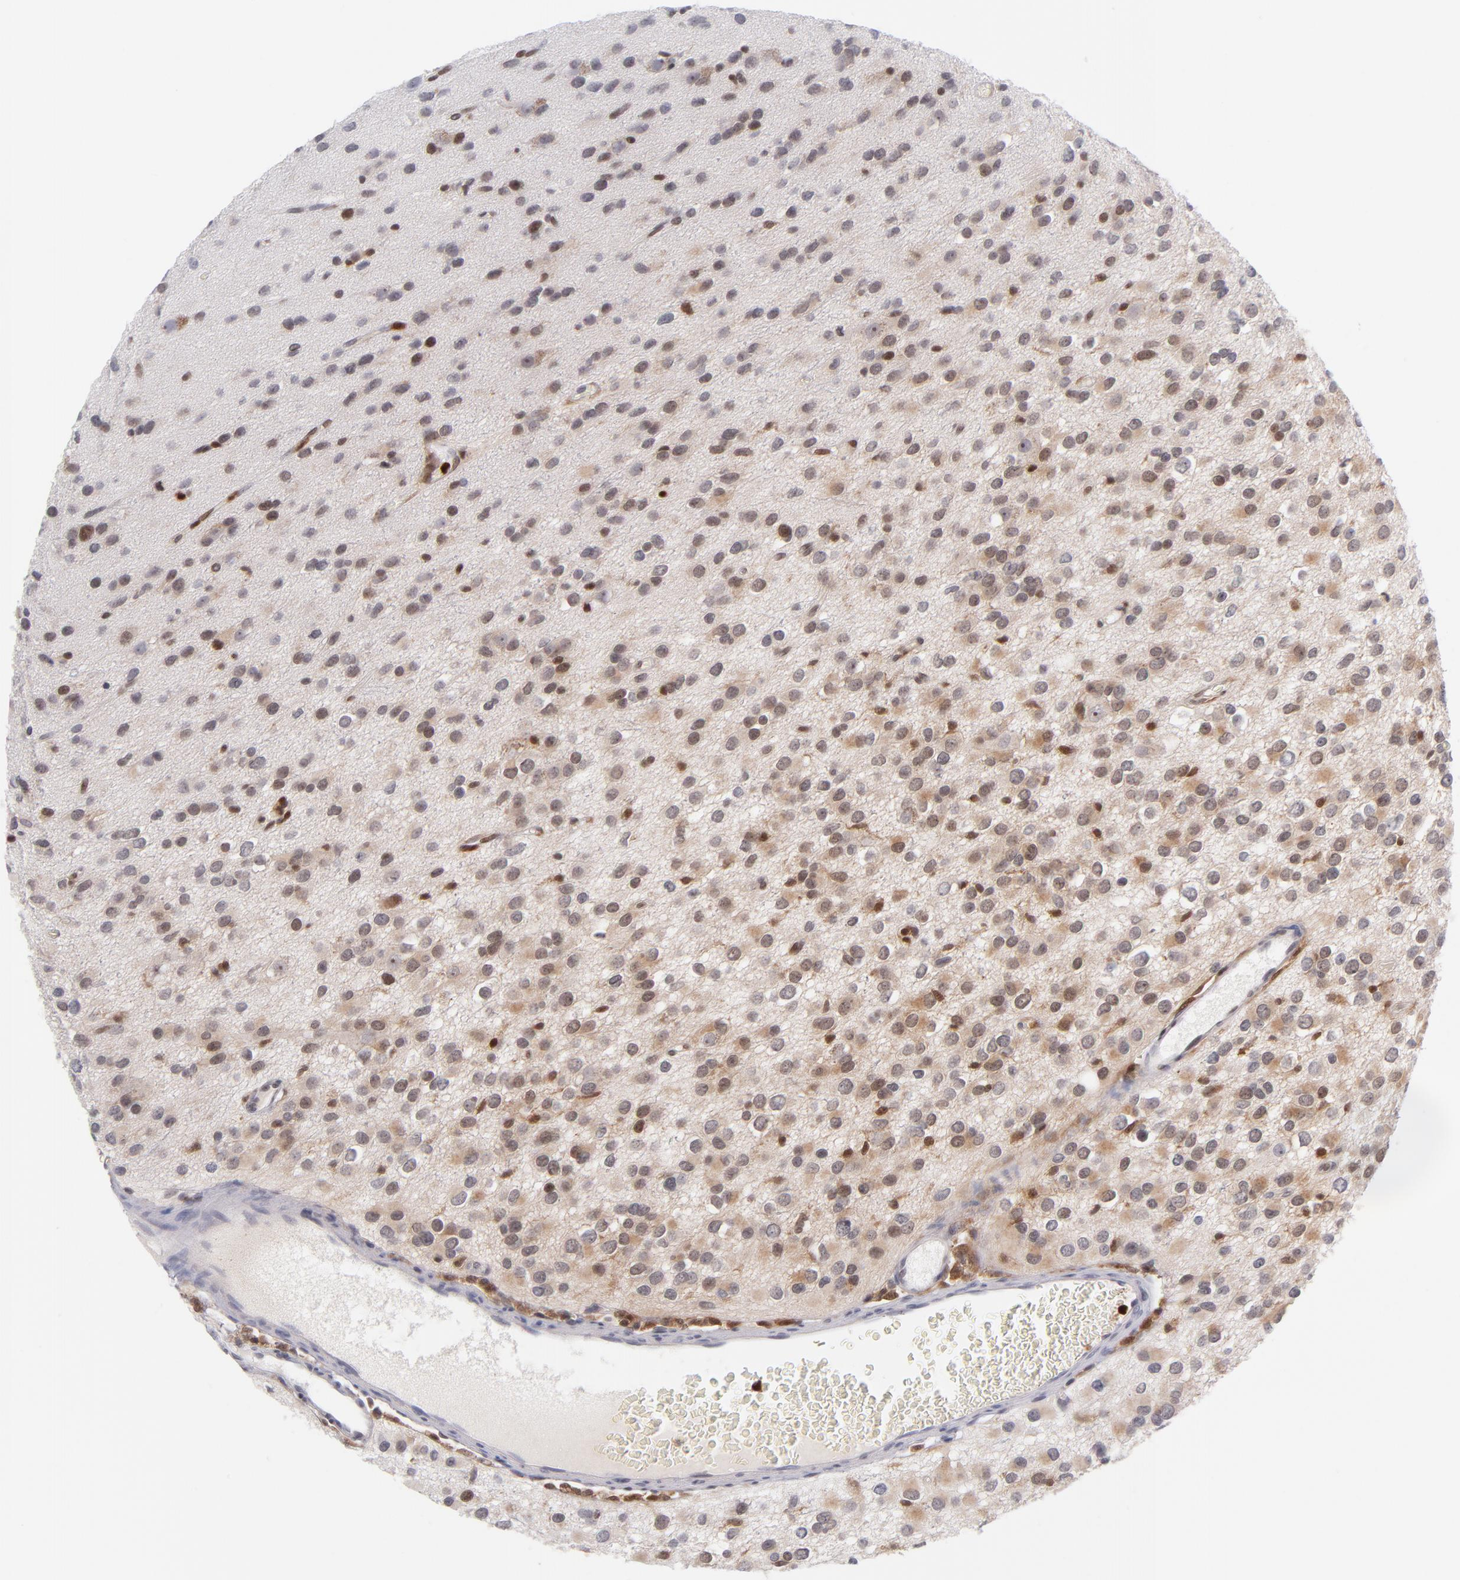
{"staining": {"intensity": "moderate", "quantity": "25%-75%", "location": "nuclear"}, "tissue": "glioma", "cell_type": "Tumor cells", "image_type": "cancer", "snomed": [{"axis": "morphology", "description": "Glioma, malignant, Low grade"}, {"axis": "topography", "description": "Brain"}], "caption": "Immunohistochemical staining of malignant glioma (low-grade) reveals medium levels of moderate nuclear staining in about 25%-75% of tumor cells.", "gene": "BID", "patient": {"sex": "male", "age": 42}}